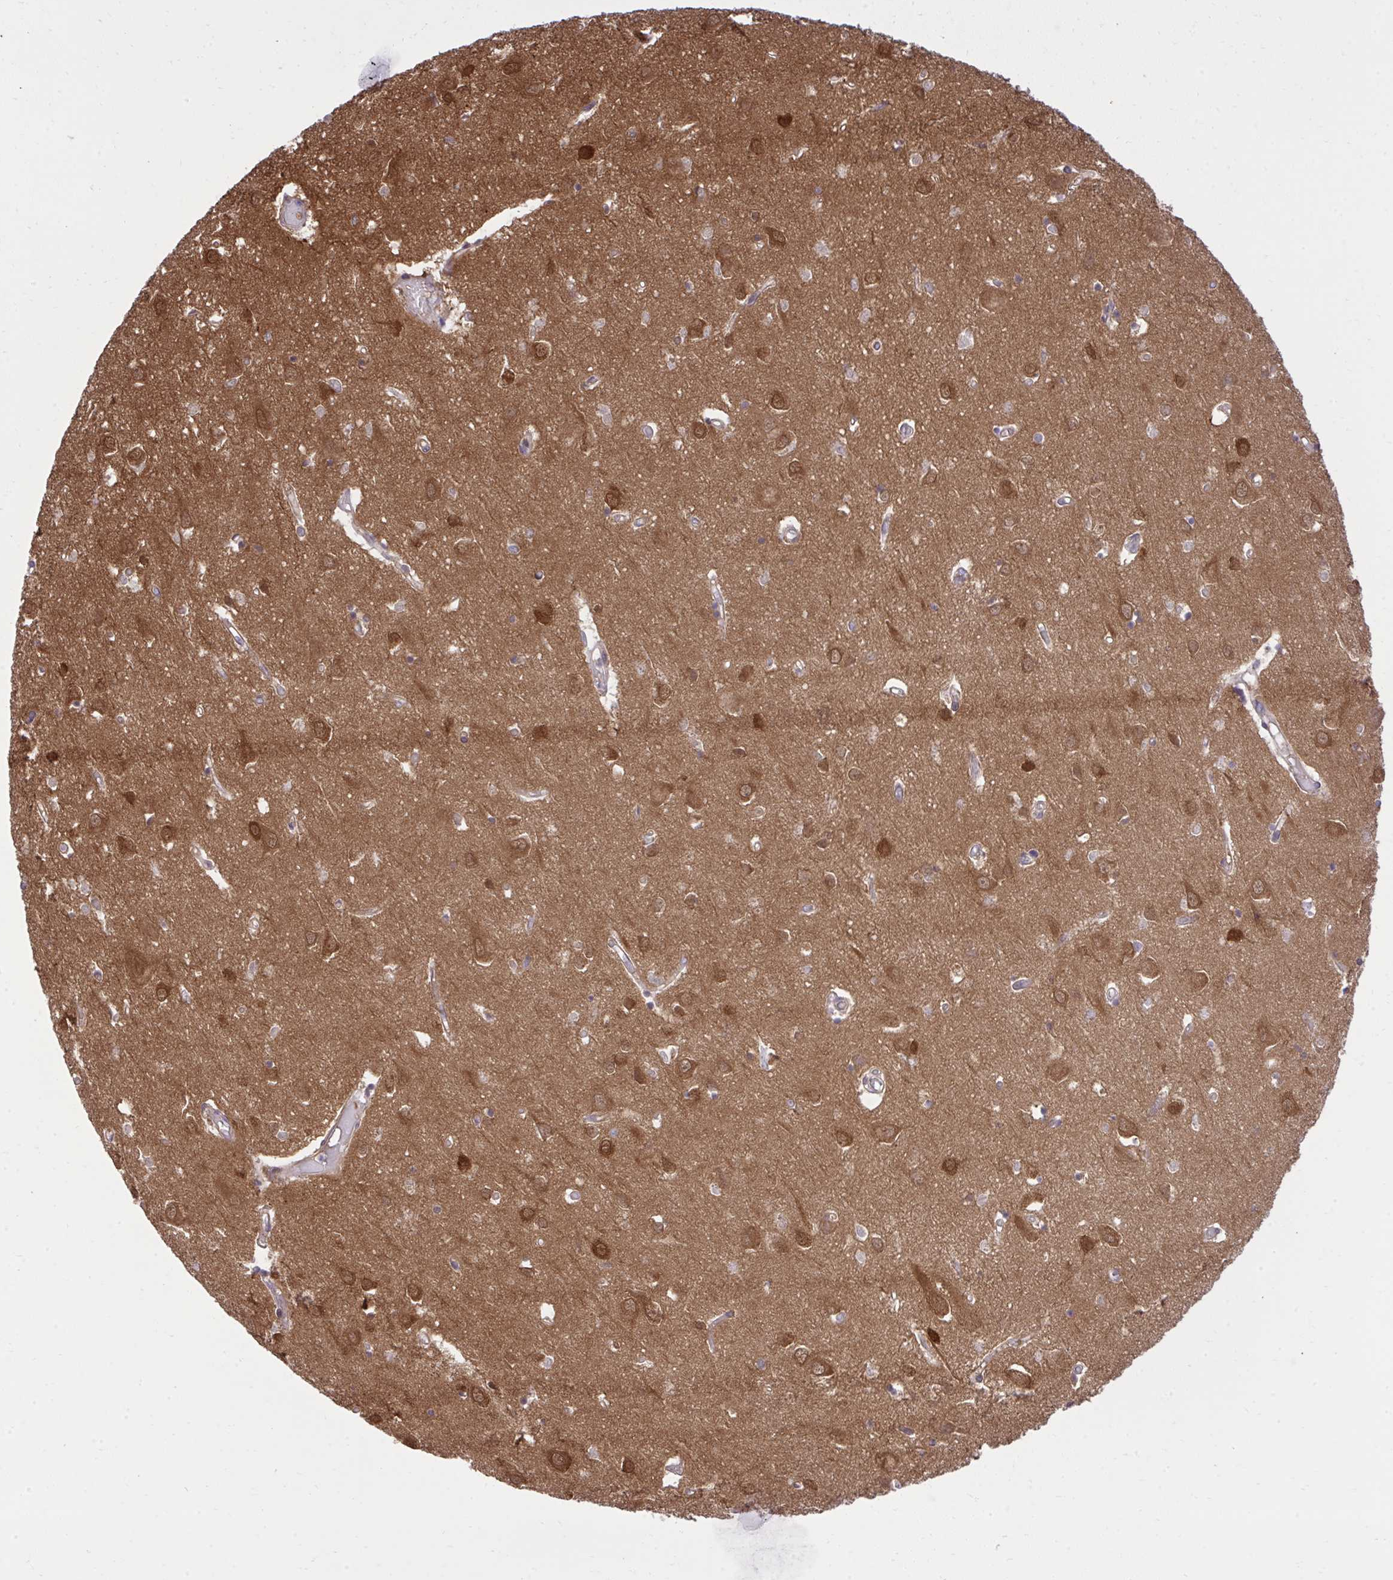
{"staining": {"intensity": "negative", "quantity": "none", "location": "none"}, "tissue": "cerebral cortex", "cell_type": "Endothelial cells", "image_type": "normal", "snomed": [{"axis": "morphology", "description": "Normal tissue, NOS"}, {"axis": "topography", "description": "Cerebral cortex"}], "caption": "IHC photomicrograph of benign cerebral cortex: human cerebral cortex stained with DAB demonstrates no significant protein expression in endothelial cells.", "gene": "PPP5C", "patient": {"sex": "male", "age": 70}}